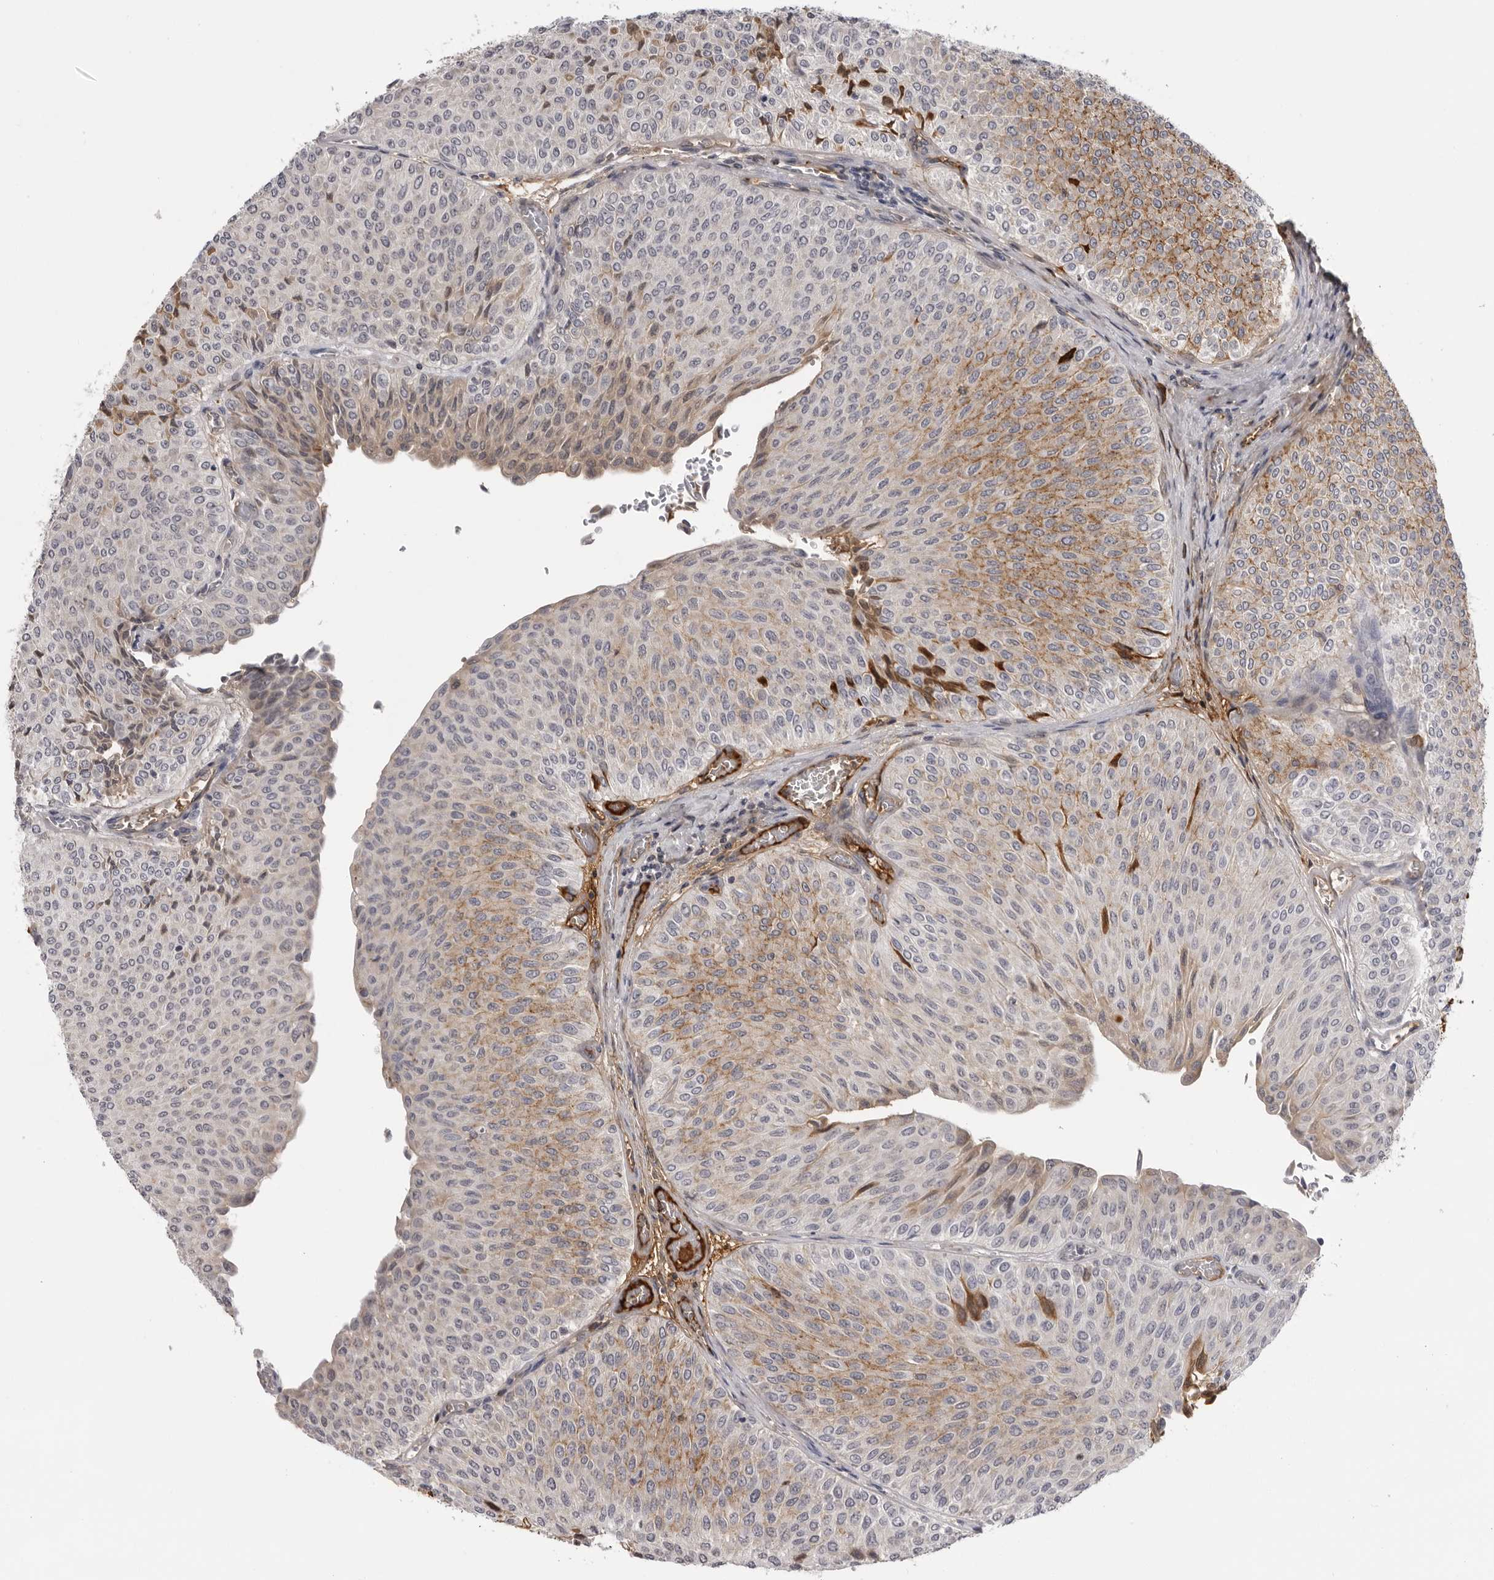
{"staining": {"intensity": "moderate", "quantity": "<25%", "location": "cytoplasmic/membranous"}, "tissue": "urothelial cancer", "cell_type": "Tumor cells", "image_type": "cancer", "snomed": [{"axis": "morphology", "description": "Urothelial carcinoma, Low grade"}, {"axis": "topography", "description": "Urinary bladder"}], "caption": "Tumor cells demonstrate low levels of moderate cytoplasmic/membranous expression in about <25% of cells in low-grade urothelial carcinoma.", "gene": "PLEKHF2", "patient": {"sex": "male", "age": 78}}